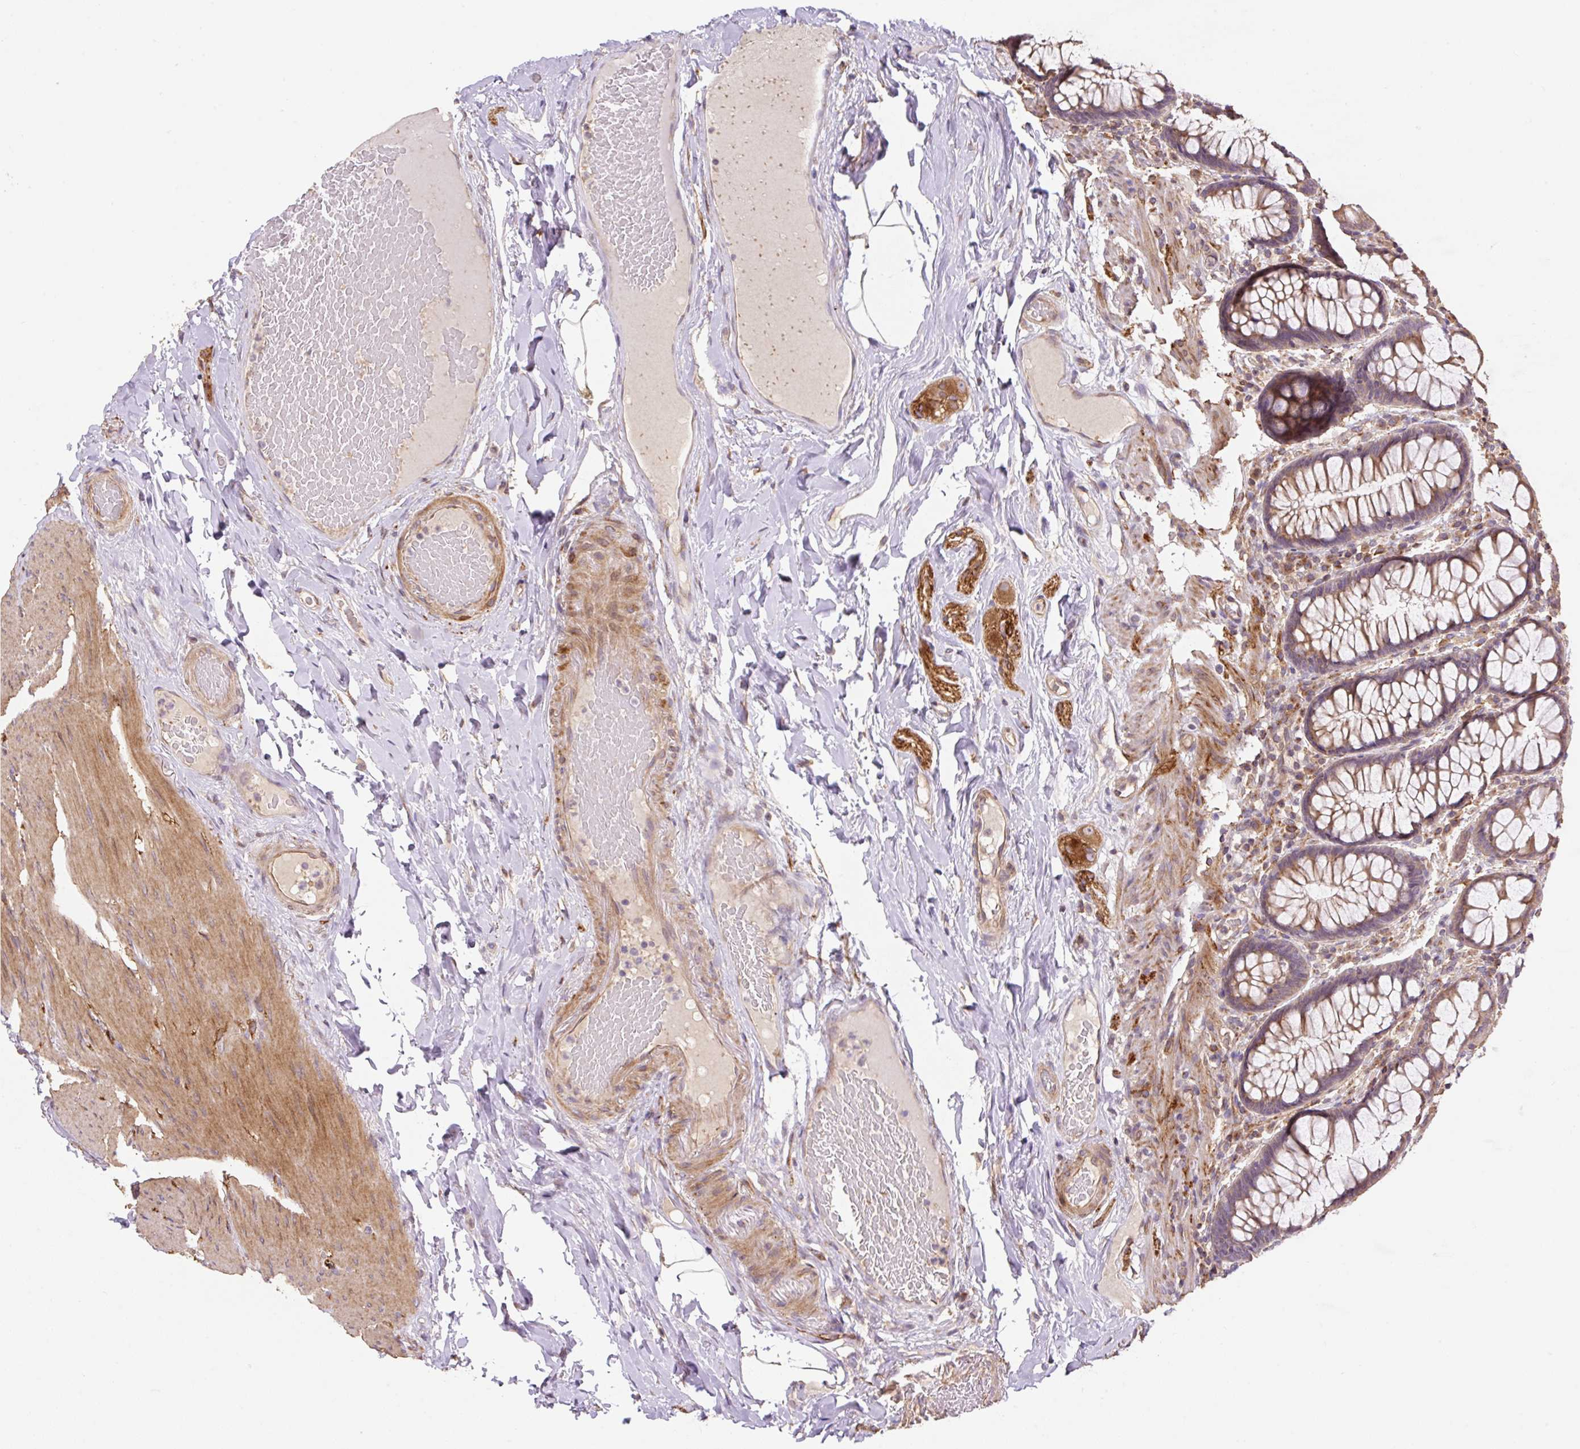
{"staining": {"intensity": "moderate", "quantity": ">75%", "location": "cytoplasmic/membranous"}, "tissue": "rectum", "cell_type": "Glandular cells", "image_type": "normal", "snomed": [{"axis": "morphology", "description": "Normal tissue, NOS"}, {"axis": "topography", "description": "Rectum"}], "caption": "IHC histopathology image of normal human rectum stained for a protein (brown), which exhibits medium levels of moderate cytoplasmic/membranous staining in about >75% of glandular cells.", "gene": "COX8A", "patient": {"sex": "male", "age": 83}}